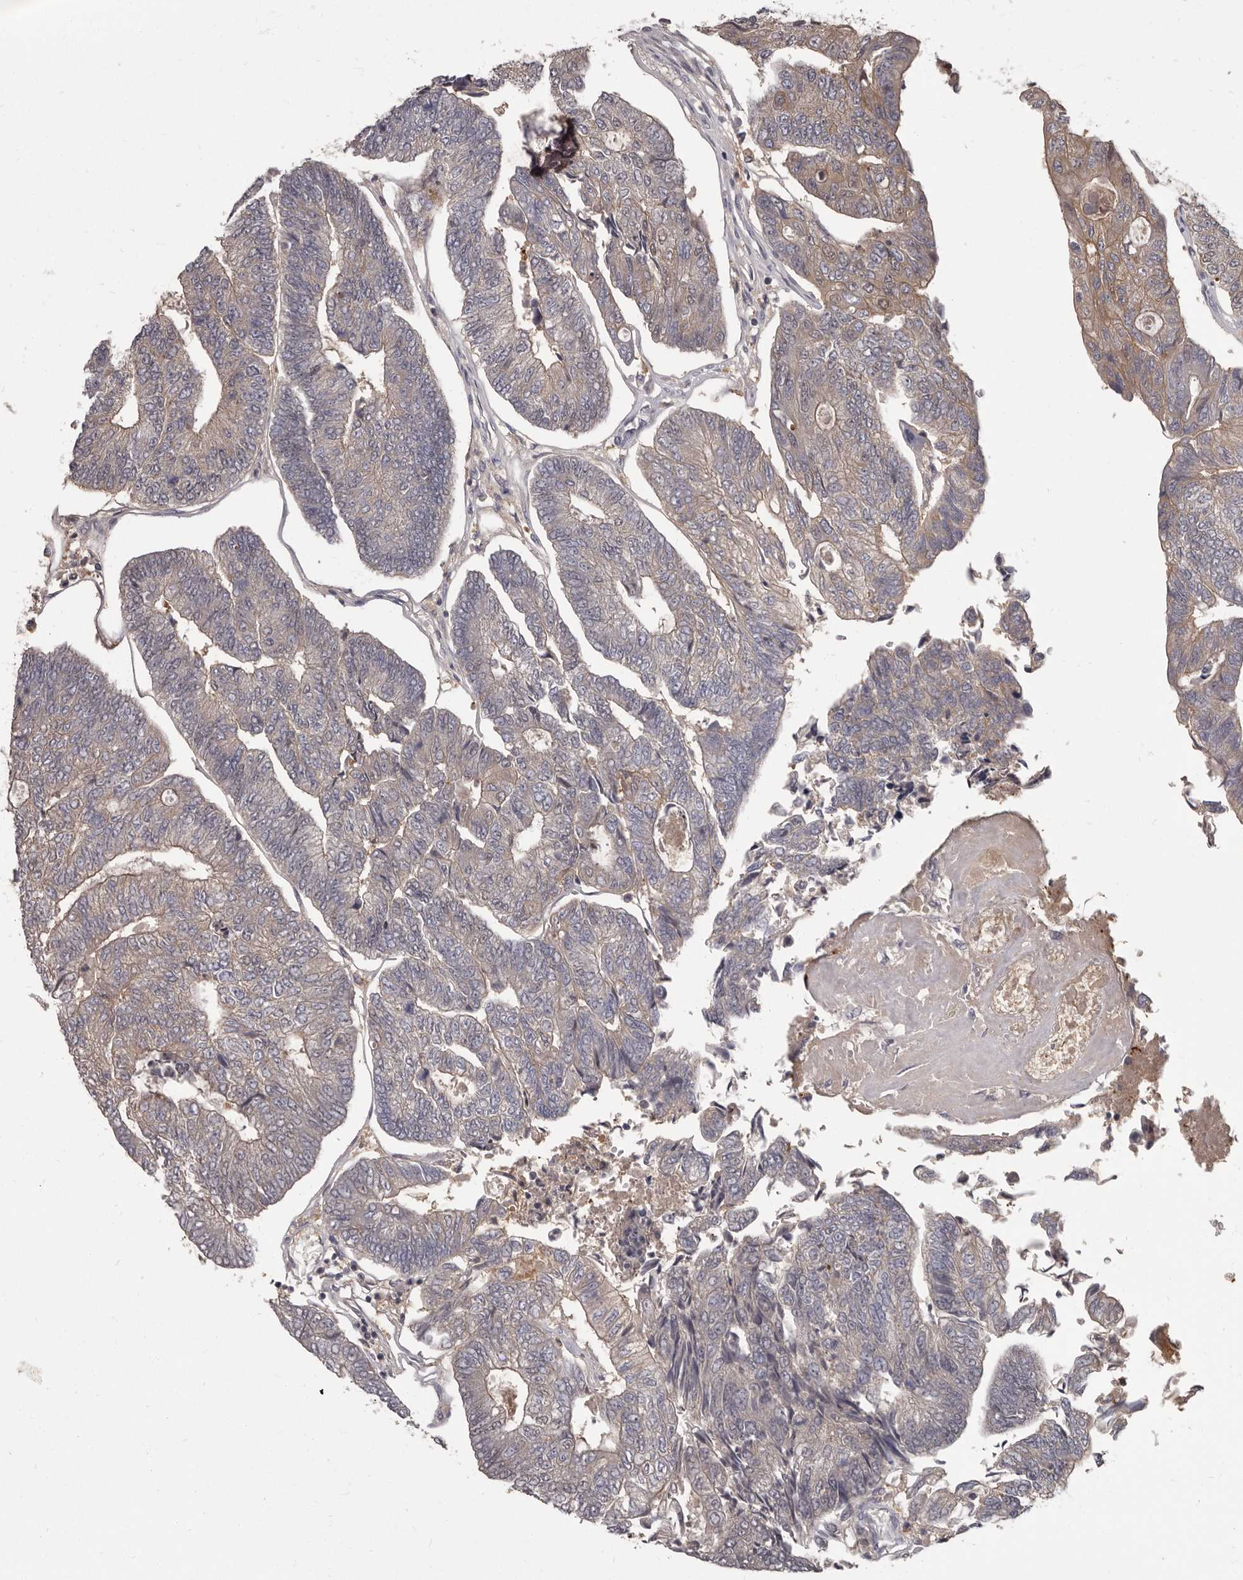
{"staining": {"intensity": "weak", "quantity": "25%-75%", "location": "cytoplasmic/membranous,nuclear"}, "tissue": "colorectal cancer", "cell_type": "Tumor cells", "image_type": "cancer", "snomed": [{"axis": "morphology", "description": "Adenocarcinoma, NOS"}, {"axis": "topography", "description": "Colon"}], "caption": "Adenocarcinoma (colorectal) tissue shows weak cytoplasmic/membranous and nuclear expression in approximately 25%-75% of tumor cells, visualized by immunohistochemistry. (DAB (3,3'-diaminobenzidine) IHC, brown staining for protein, blue staining for nuclei).", "gene": "APEH", "patient": {"sex": "female", "age": 67}}